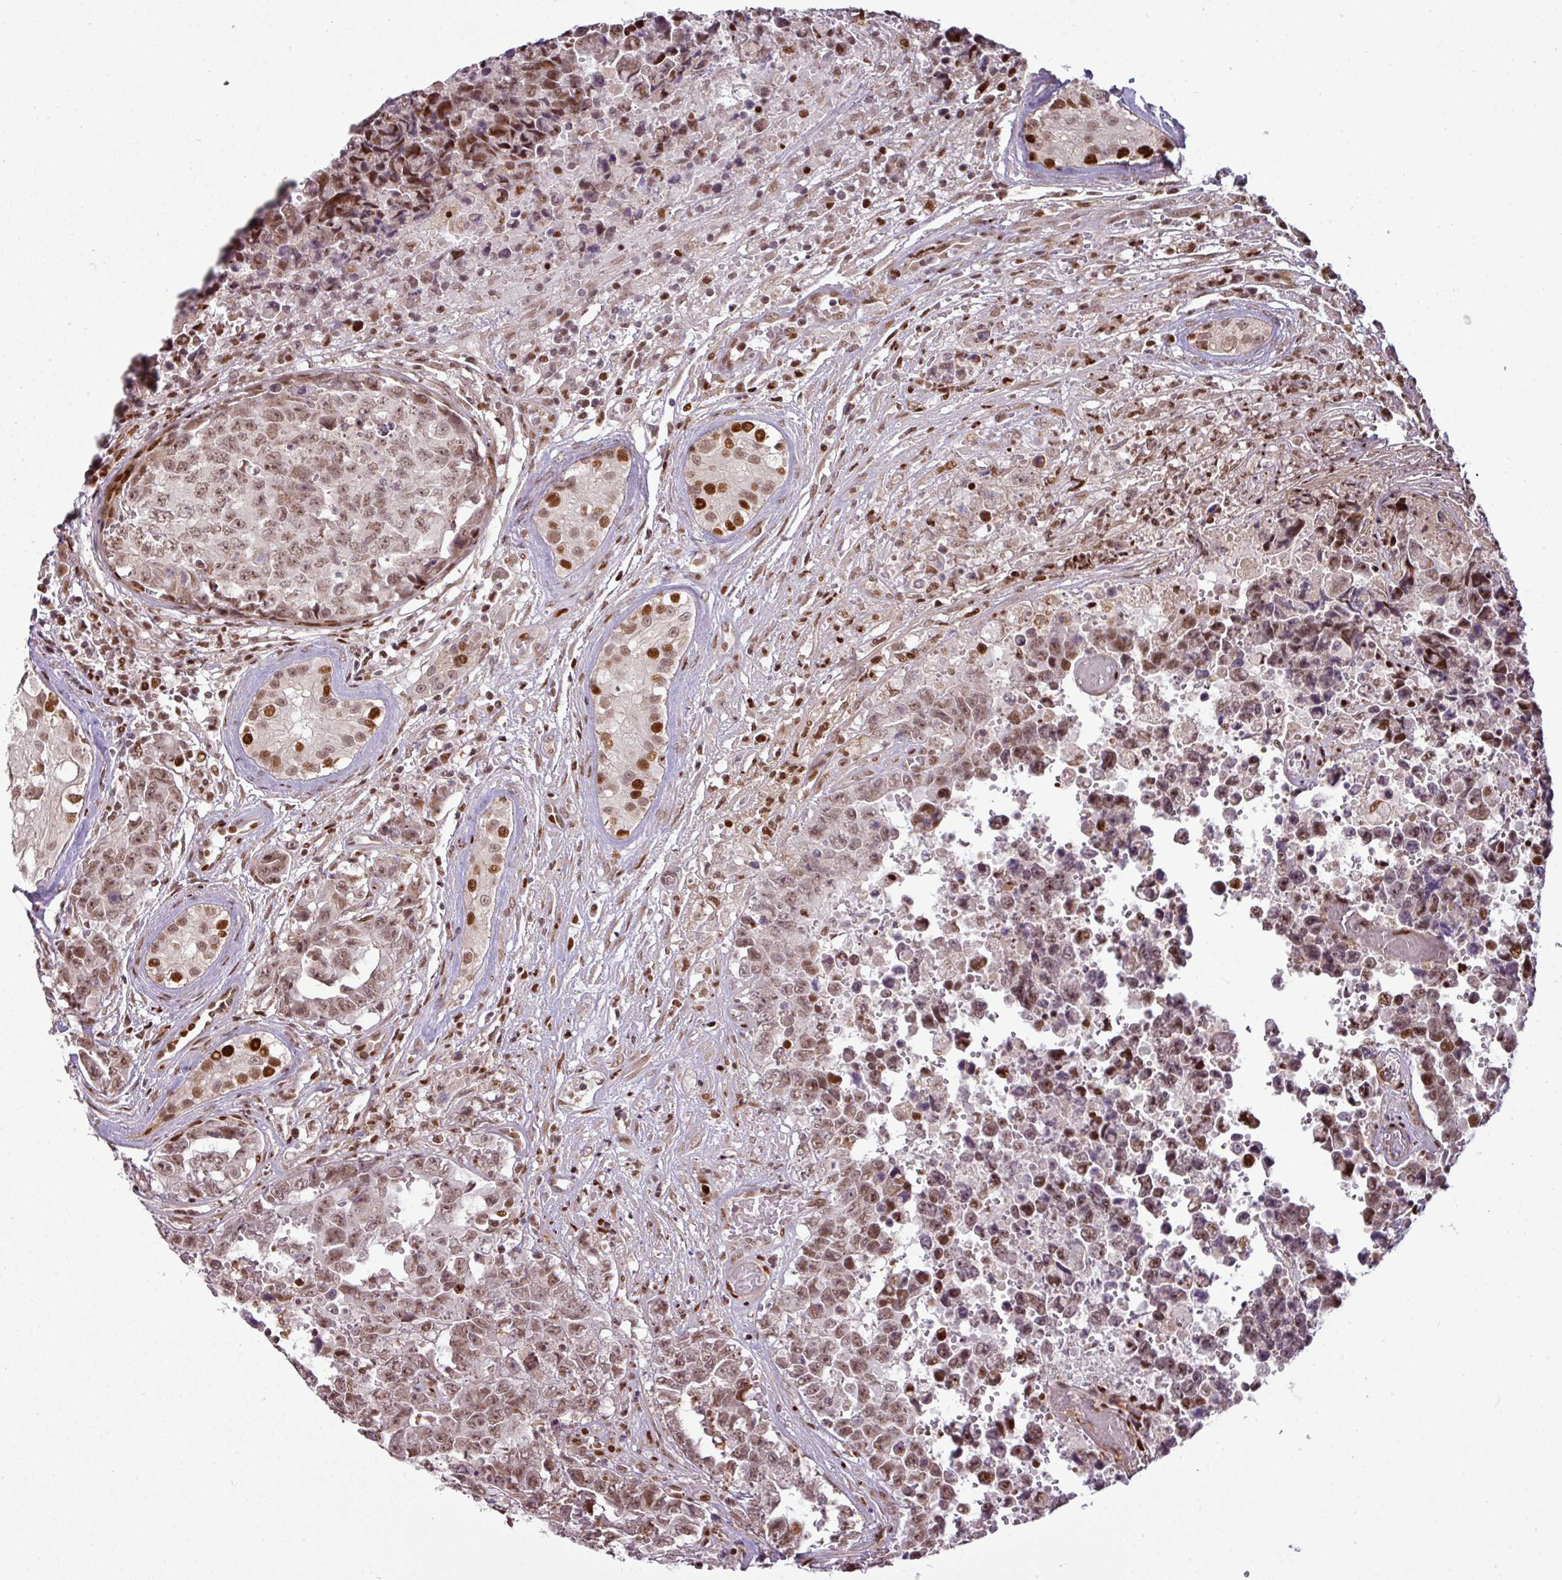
{"staining": {"intensity": "moderate", "quantity": ">75%", "location": "nuclear"}, "tissue": "testis cancer", "cell_type": "Tumor cells", "image_type": "cancer", "snomed": [{"axis": "morphology", "description": "Normal tissue, NOS"}, {"axis": "morphology", "description": "Carcinoma, Embryonal, NOS"}, {"axis": "topography", "description": "Testis"}, {"axis": "topography", "description": "Epididymis"}], "caption": "Immunohistochemical staining of human testis cancer (embryonal carcinoma) exhibits moderate nuclear protein positivity in approximately >75% of tumor cells.", "gene": "MYSM1", "patient": {"sex": "male", "age": 25}}